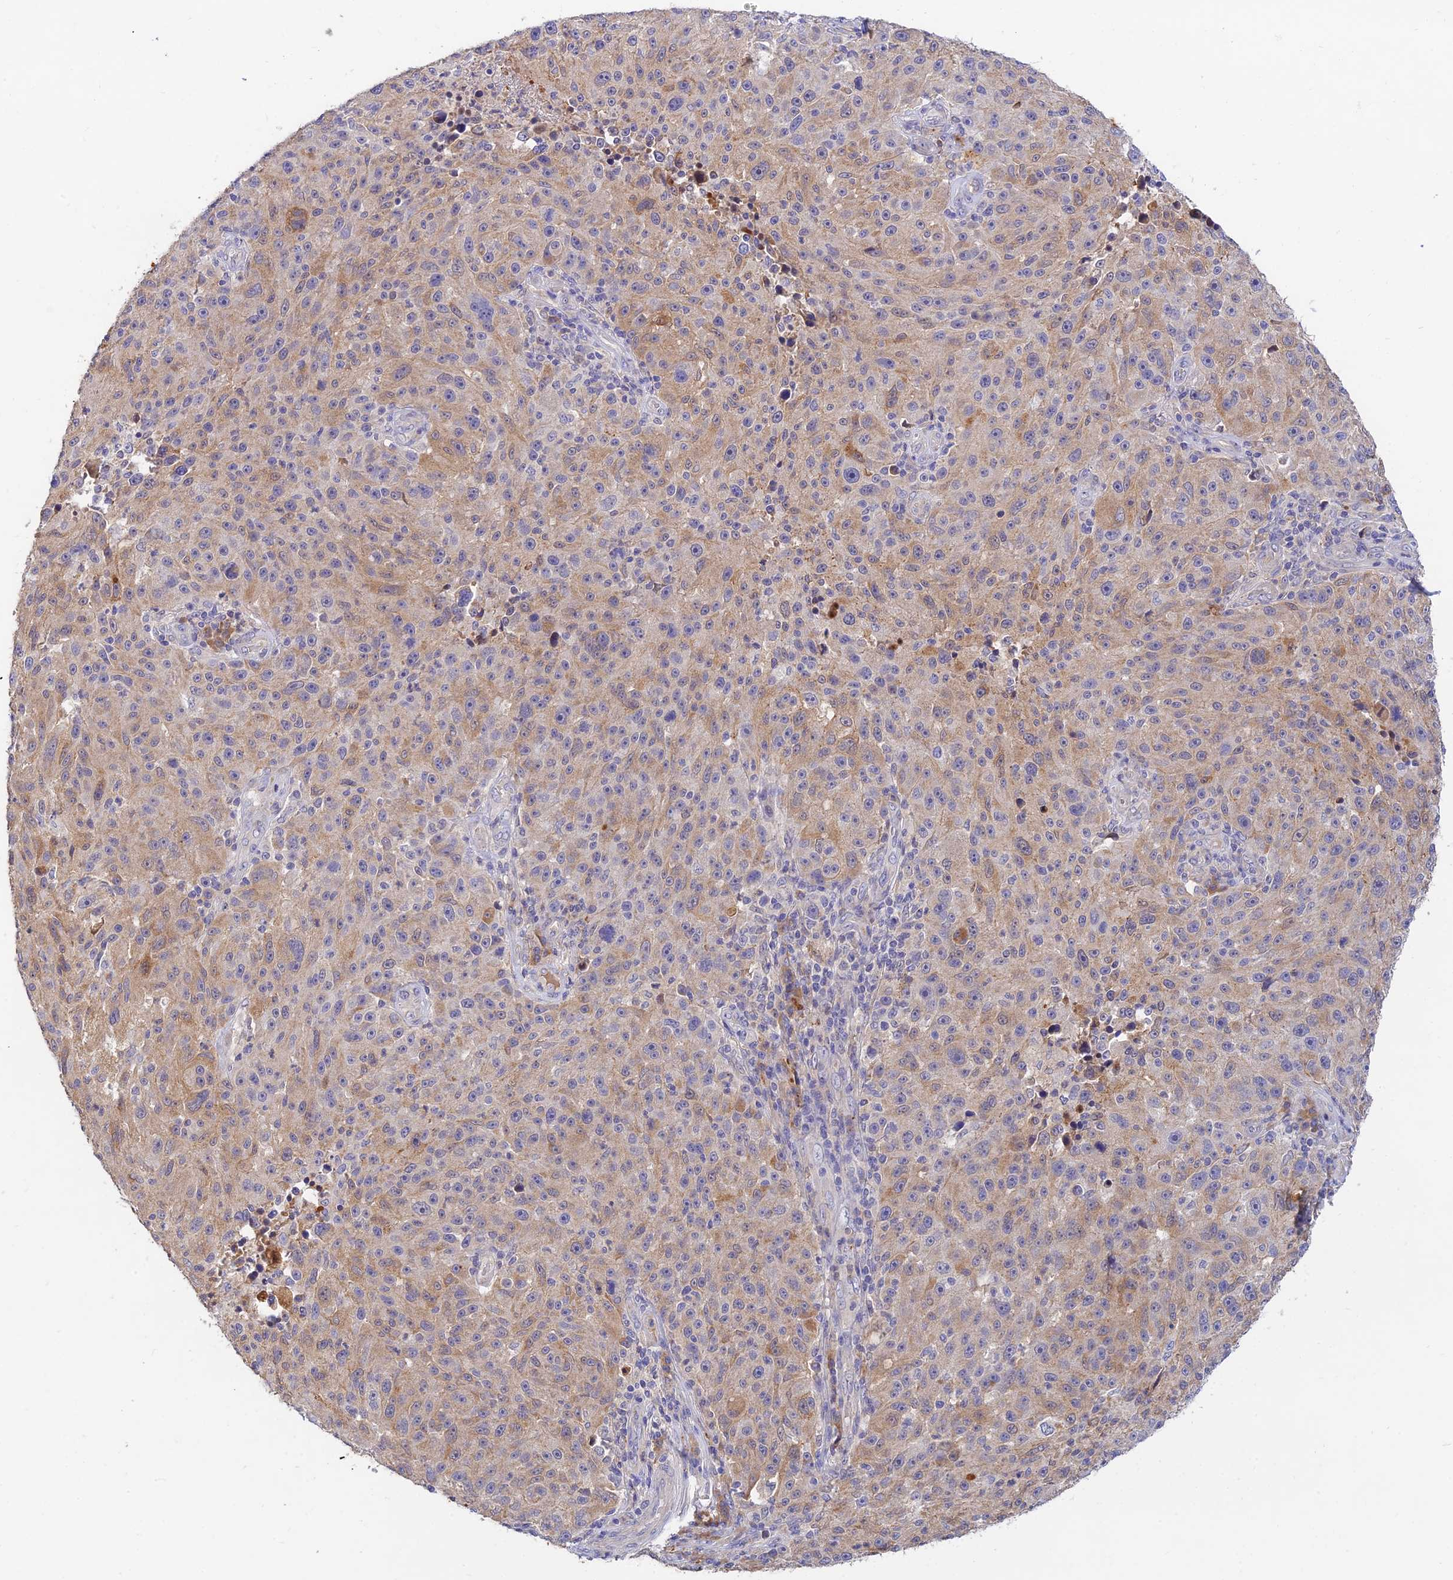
{"staining": {"intensity": "weak", "quantity": ">75%", "location": "cytoplasmic/membranous"}, "tissue": "melanoma", "cell_type": "Tumor cells", "image_type": "cancer", "snomed": [{"axis": "morphology", "description": "Malignant melanoma, NOS"}, {"axis": "topography", "description": "Skin"}], "caption": "Immunohistochemical staining of melanoma reveals weak cytoplasmic/membranous protein positivity in approximately >75% of tumor cells. The staining is performed using DAB (3,3'-diaminobenzidine) brown chromogen to label protein expression. The nuclei are counter-stained blue using hematoxylin.", "gene": "ACSM5", "patient": {"sex": "male", "age": 53}}